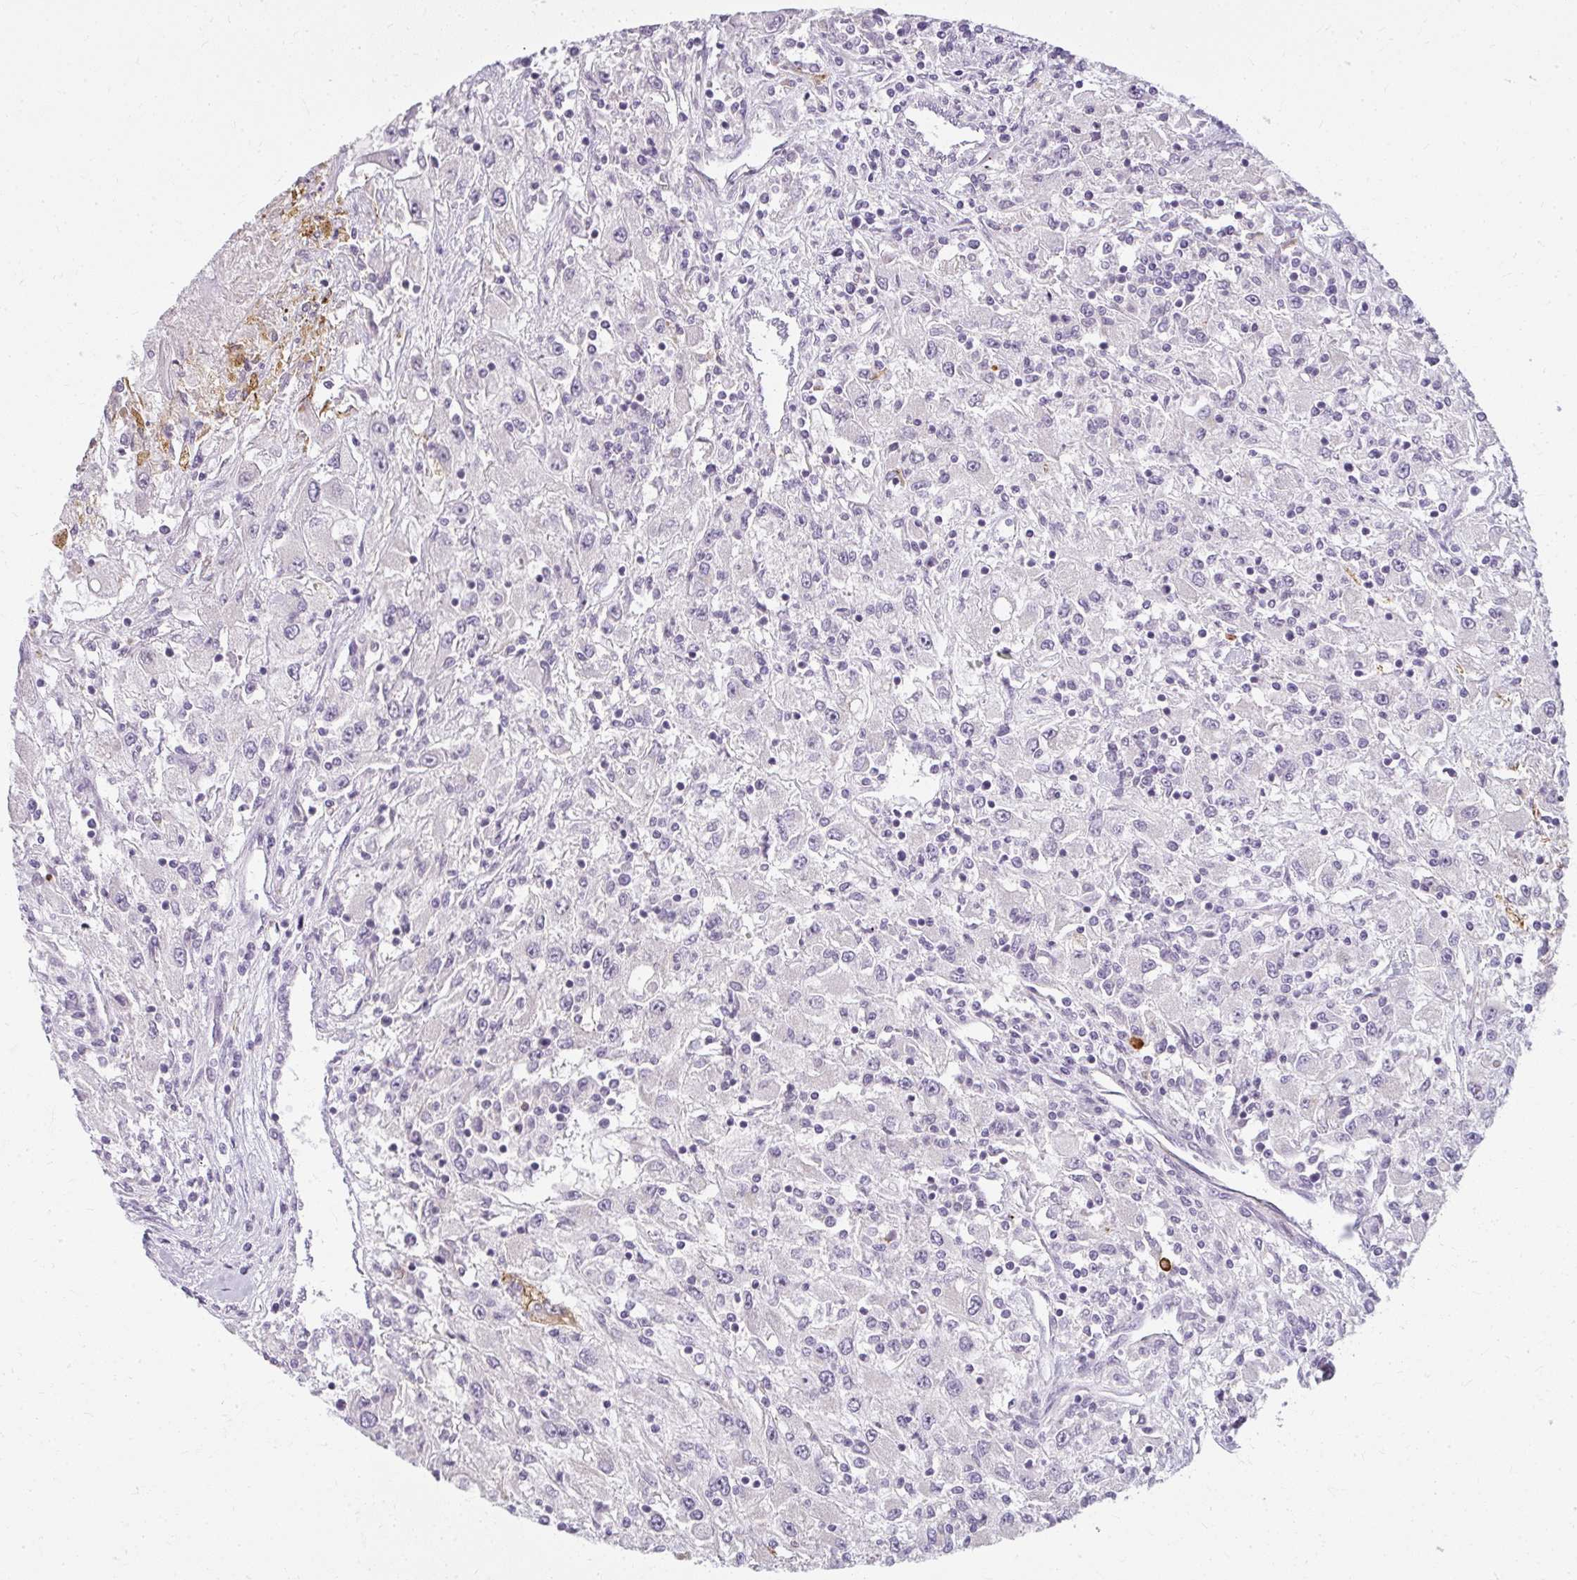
{"staining": {"intensity": "negative", "quantity": "none", "location": "none"}, "tissue": "renal cancer", "cell_type": "Tumor cells", "image_type": "cancer", "snomed": [{"axis": "morphology", "description": "Adenocarcinoma, NOS"}, {"axis": "topography", "description": "Kidney"}], "caption": "The histopathology image reveals no staining of tumor cells in renal cancer (adenocarcinoma). (DAB IHC visualized using brightfield microscopy, high magnification).", "gene": "ZFYVE26", "patient": {"sex": "female", "age": 67}}